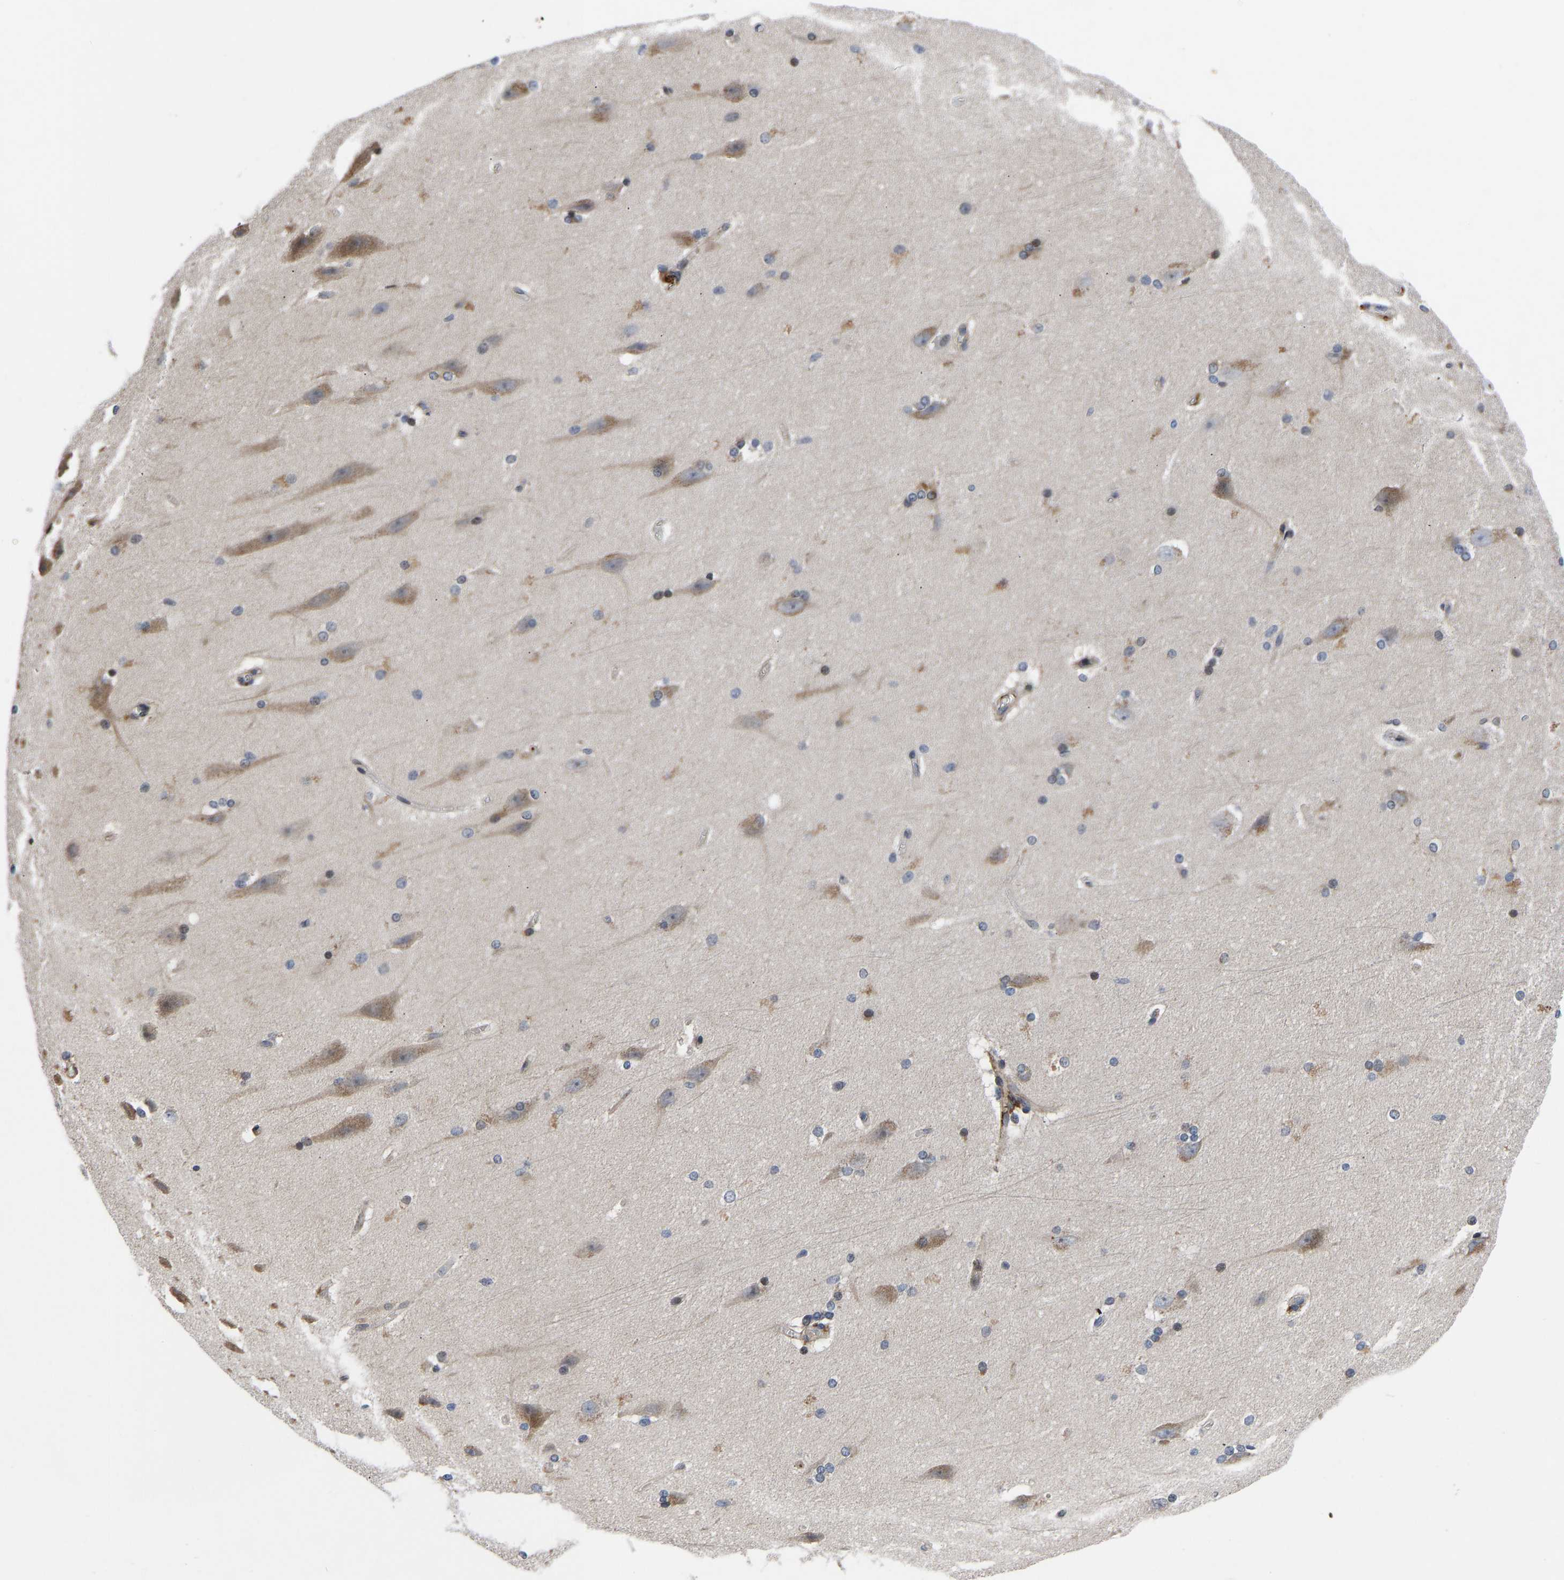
{"staining": {"intensity": "negative", "quantity": "none", "location": "none"}, "tissue": "cerebral cortex", "cell_type": "Endothelial cells", "image_type": "normal", "snomed": [{"axis": "morphology", "description": "Normal tissue, NOS"}, {"axis": "topography", "description": "Cerebral cortex"}, {"axis": "topography", "description": "Hippocampus"}], "caption": "The histopathology image shows no staining of endothelial cells in benign cerebral cortex. (DAB (3,3'-diaminobenzidine) immunohistochemistry (IHC), high magnification).", "gene": "FRRS1", "patient": {"sex": "female", "age": 19}}